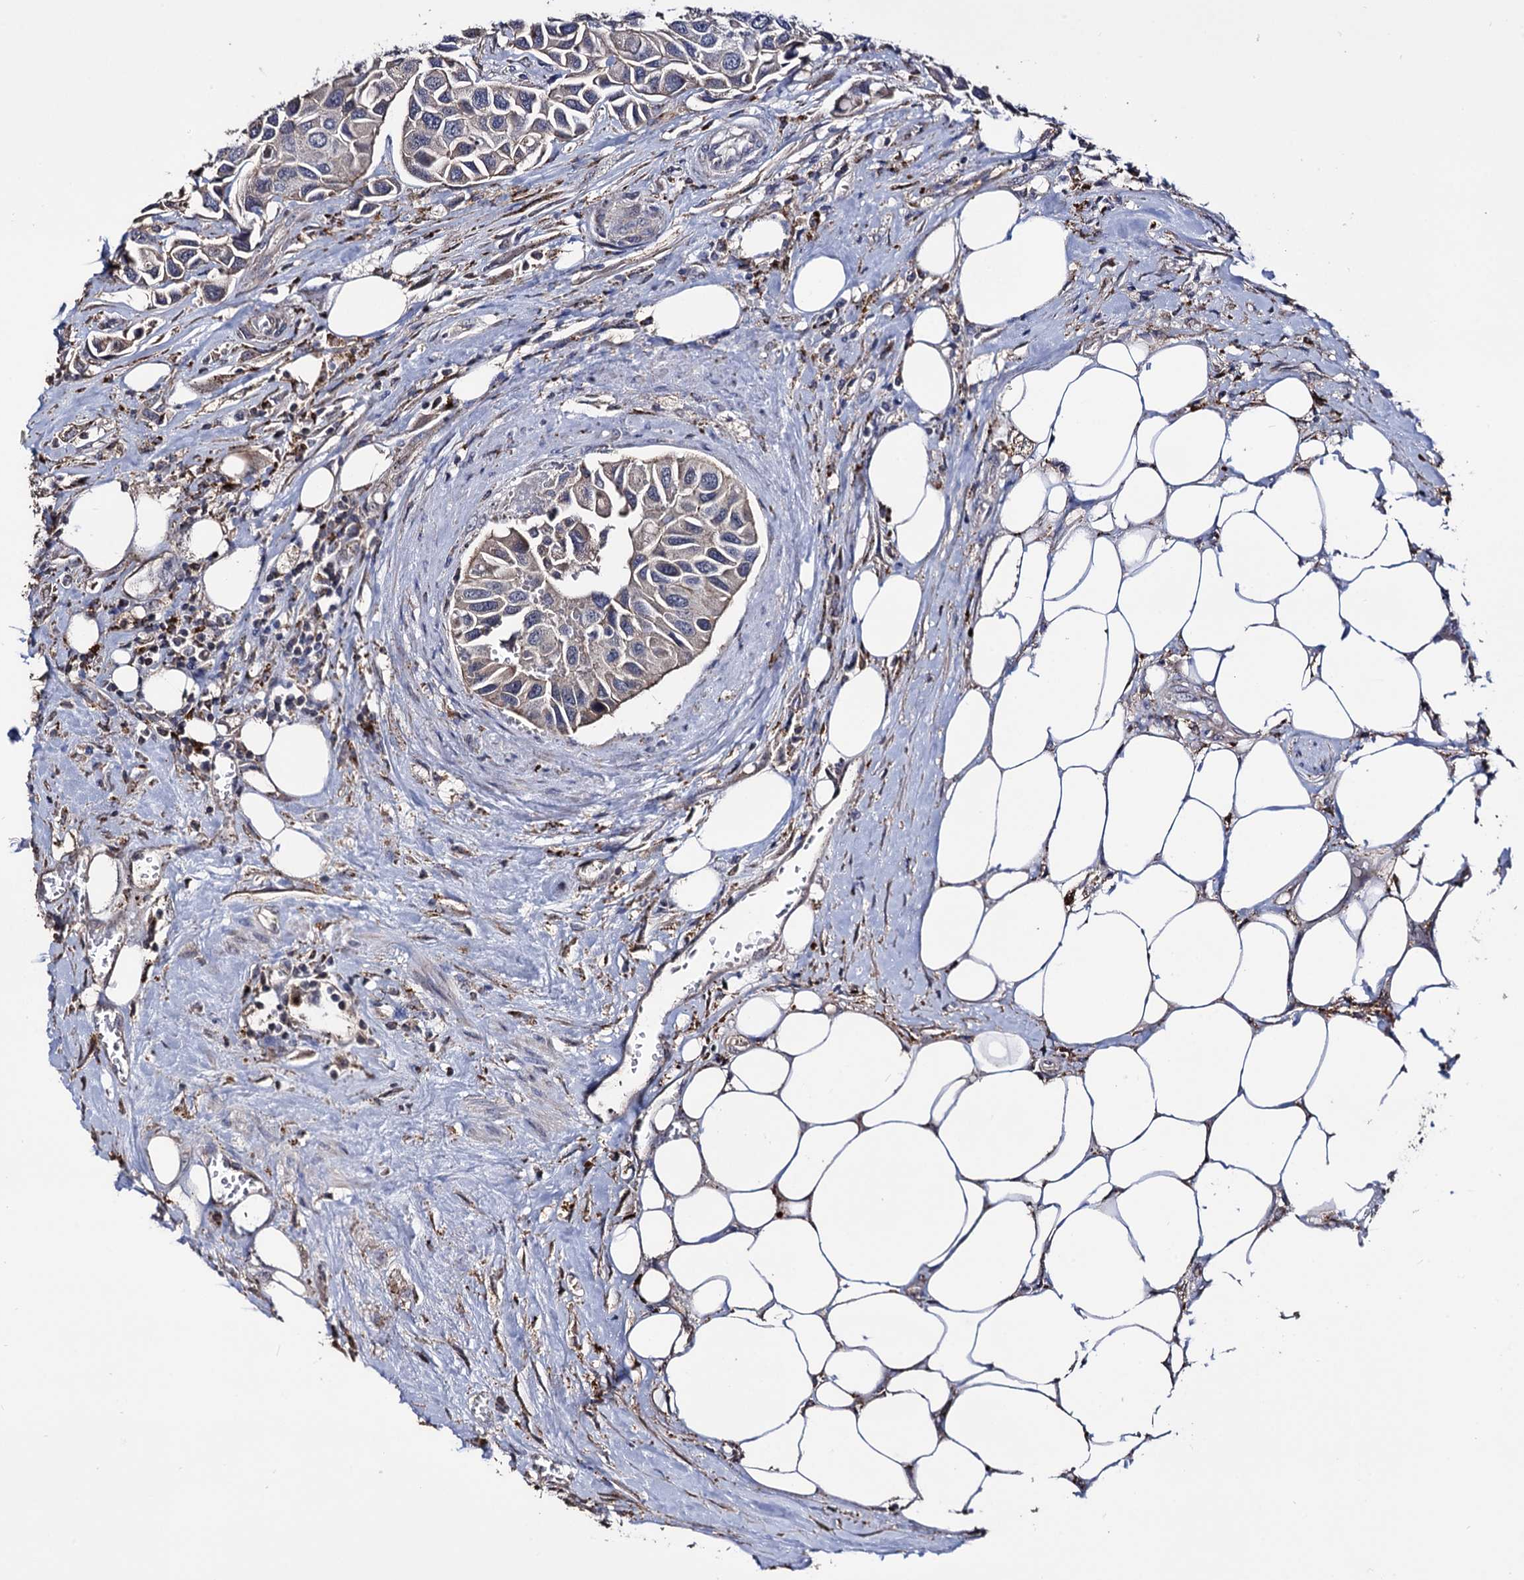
{"staining": {"intensity": "negative", "quantity": "none", "location": "none"}, "tissue": "urothelial cancer", "cell_type": "Tumor cells", "image_type": "cancer", "snomed": [{"axis": "morphology", "description": "Urothelial carcinoma, High grade"}, {"axis": "topography", "description": "Urinary bladder"}], "caption": "Tumor cells show no significant staining in high-grade urothelial carcinoma. (Stains: DAB immunohistochemistry with hematoxylin counter stain, Microscopy: brightfield microscopy at high magnification).", "gene": "MICAL2", "patient": {"sex": "male", "age": 74}}